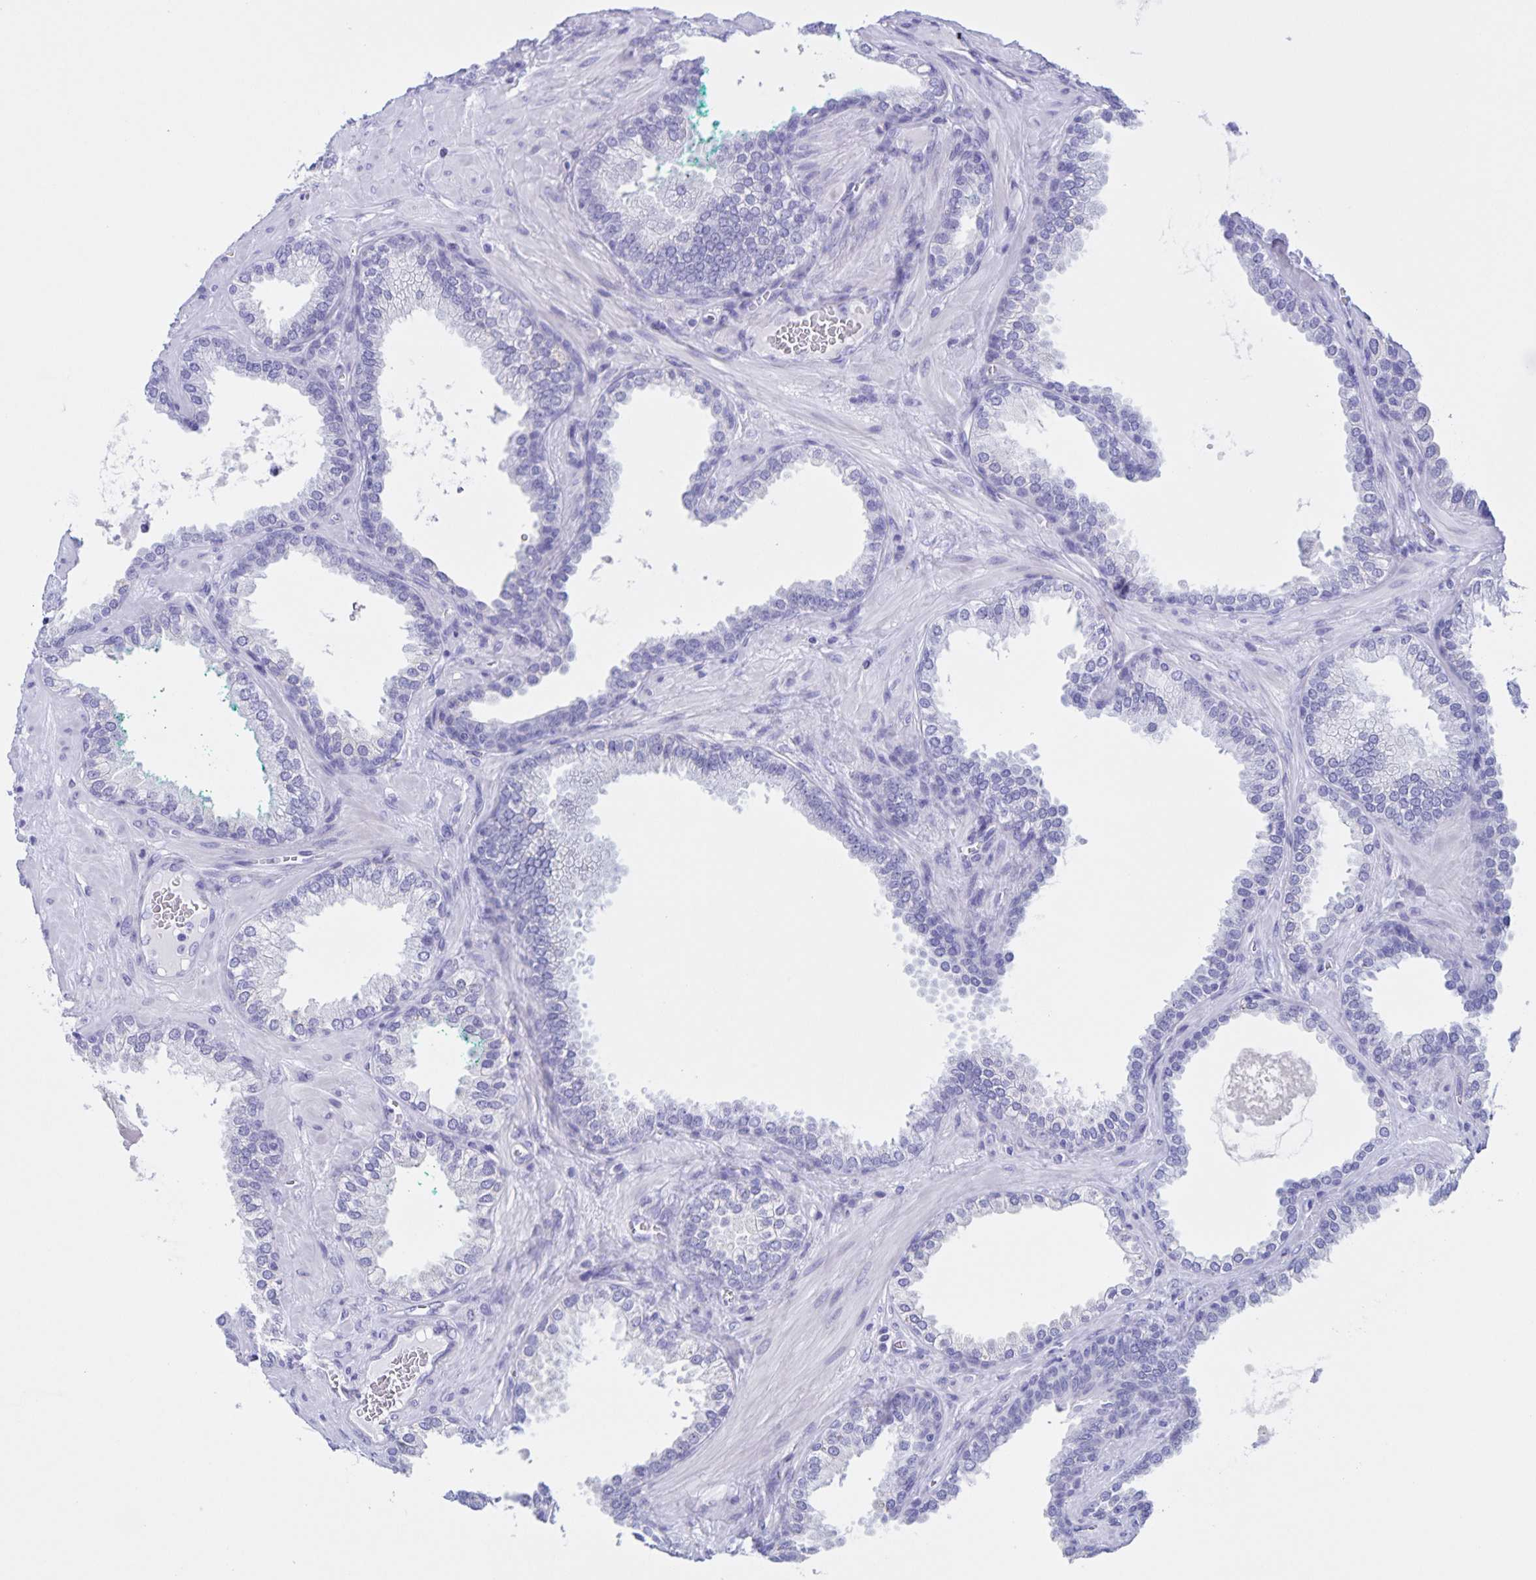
{"staining": {"intensity": "negative", "quantity": "none", "location": "none"}, "tissue": "prostate cancer", "cell_type": "Tumor cells", "image_type": "cancer", "snomed": [{"axis": "morphology", "description": "Adenocarcinoma, High grade"}, {"axis": "topography", "description": "Prostate"}], "caption": "The immunohistochemistry photomicrograph has no significant staining in tumor cells of prostate high-grade adenocarcinoma tissue. (Immunohistochemistry, brightfield microscopy, high magnification).", "gene": "TGIF2LX", "patient": {"sex": "male", "age": 68}}